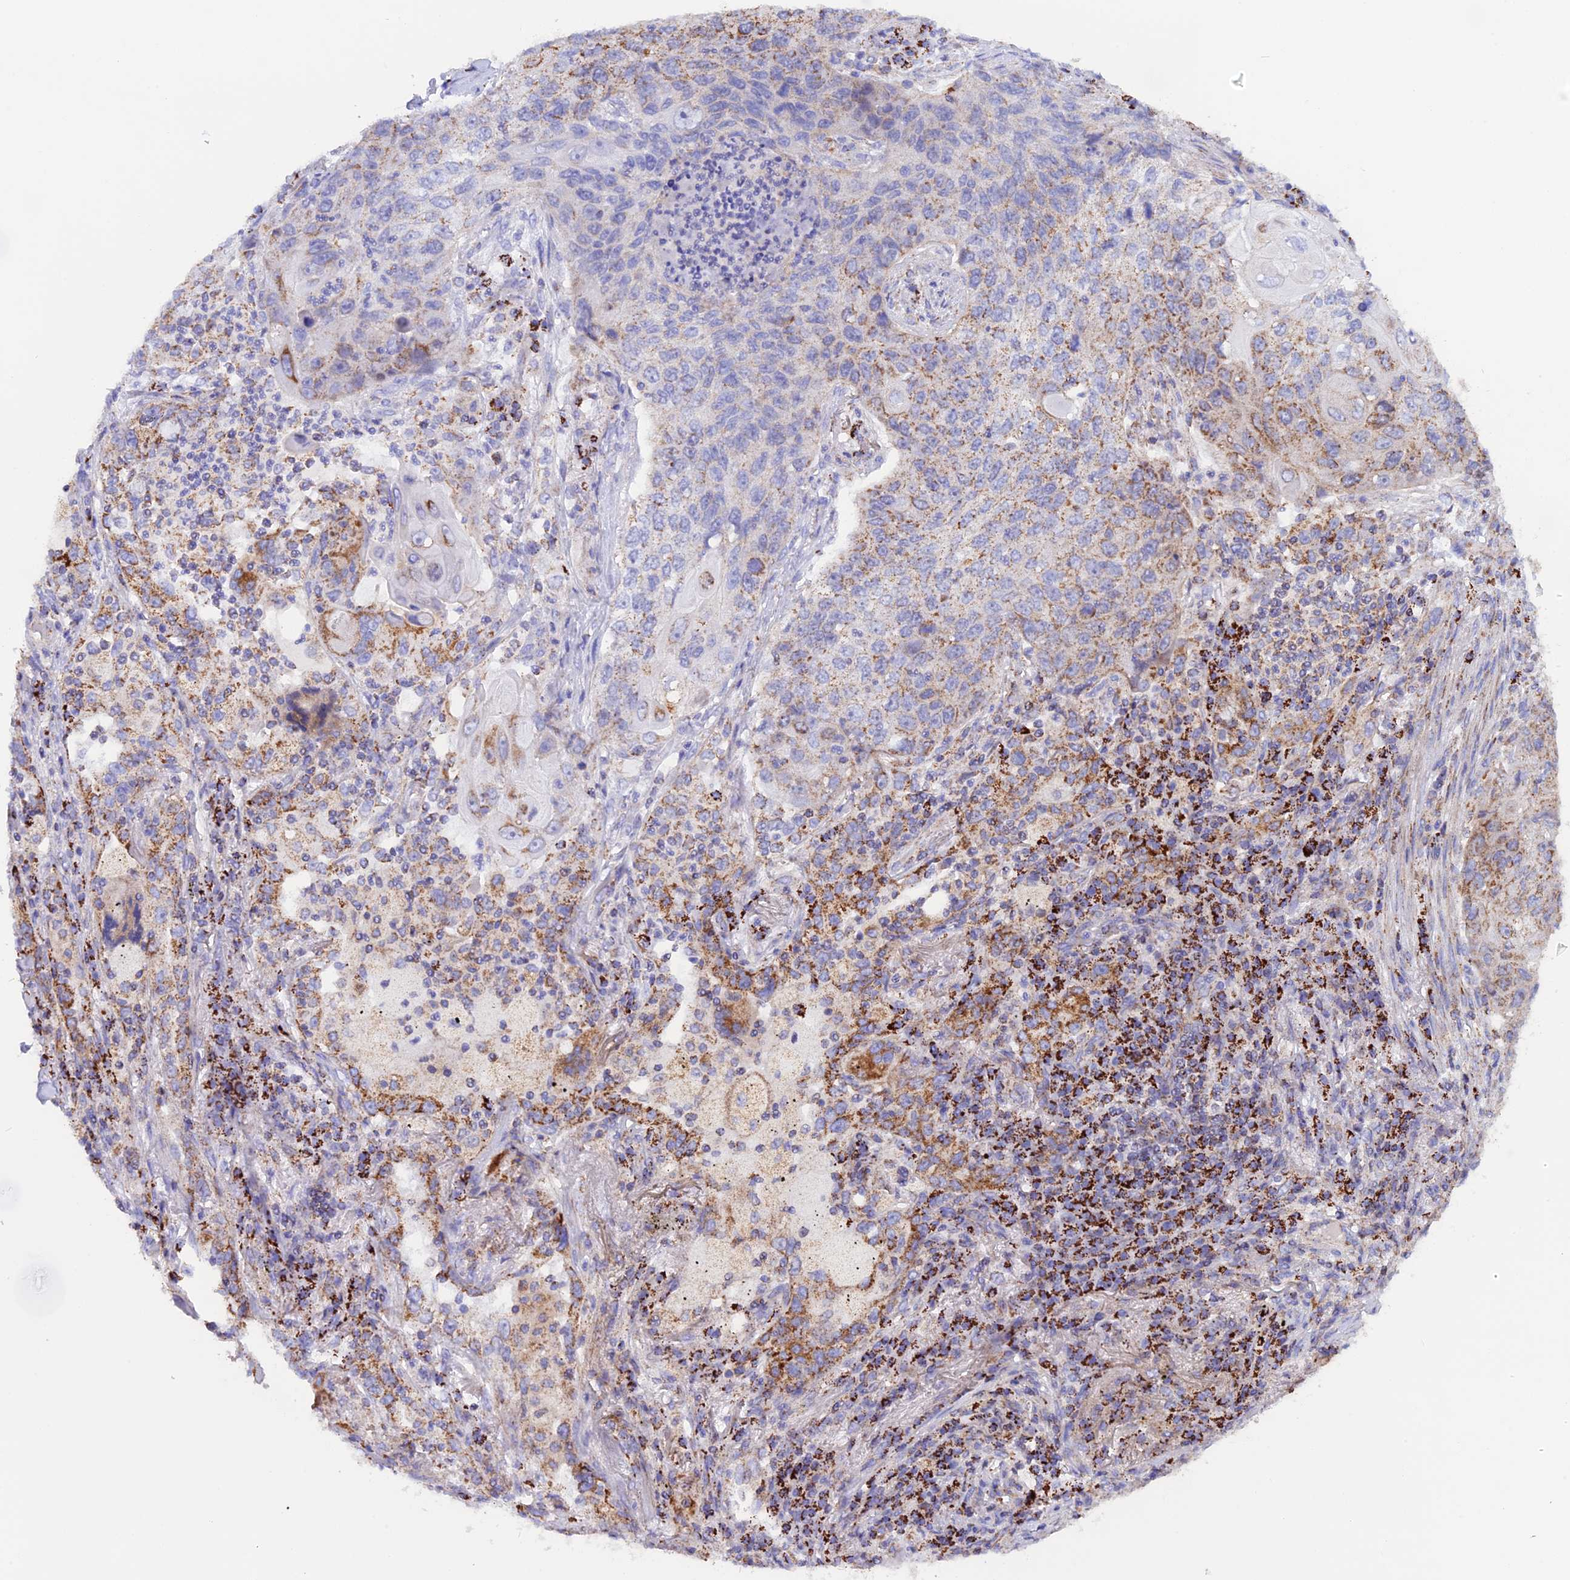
{"staining": {"intensity": "moderate", "quantity": "25%-75%", "location": "cytoplasmic/membranous"}, "tissue": "lung cancer", "cell_type": "Tumor cells", "image_type": "cancer", "snomed": [{"axis": "morphology", "description": "Squamous cell carcinoma, NOS"}, {"axis": "topography", "description": "Lung"}], "caption": "Protein staining of lung cancer (squamous cell carcinoma) tissue demonstrates moderate cytoplasmic/membranous positivity in about 25%-75% of tumor cells.", "gene": "GCDH", "patient": {"sex": "female", "age": 63}}